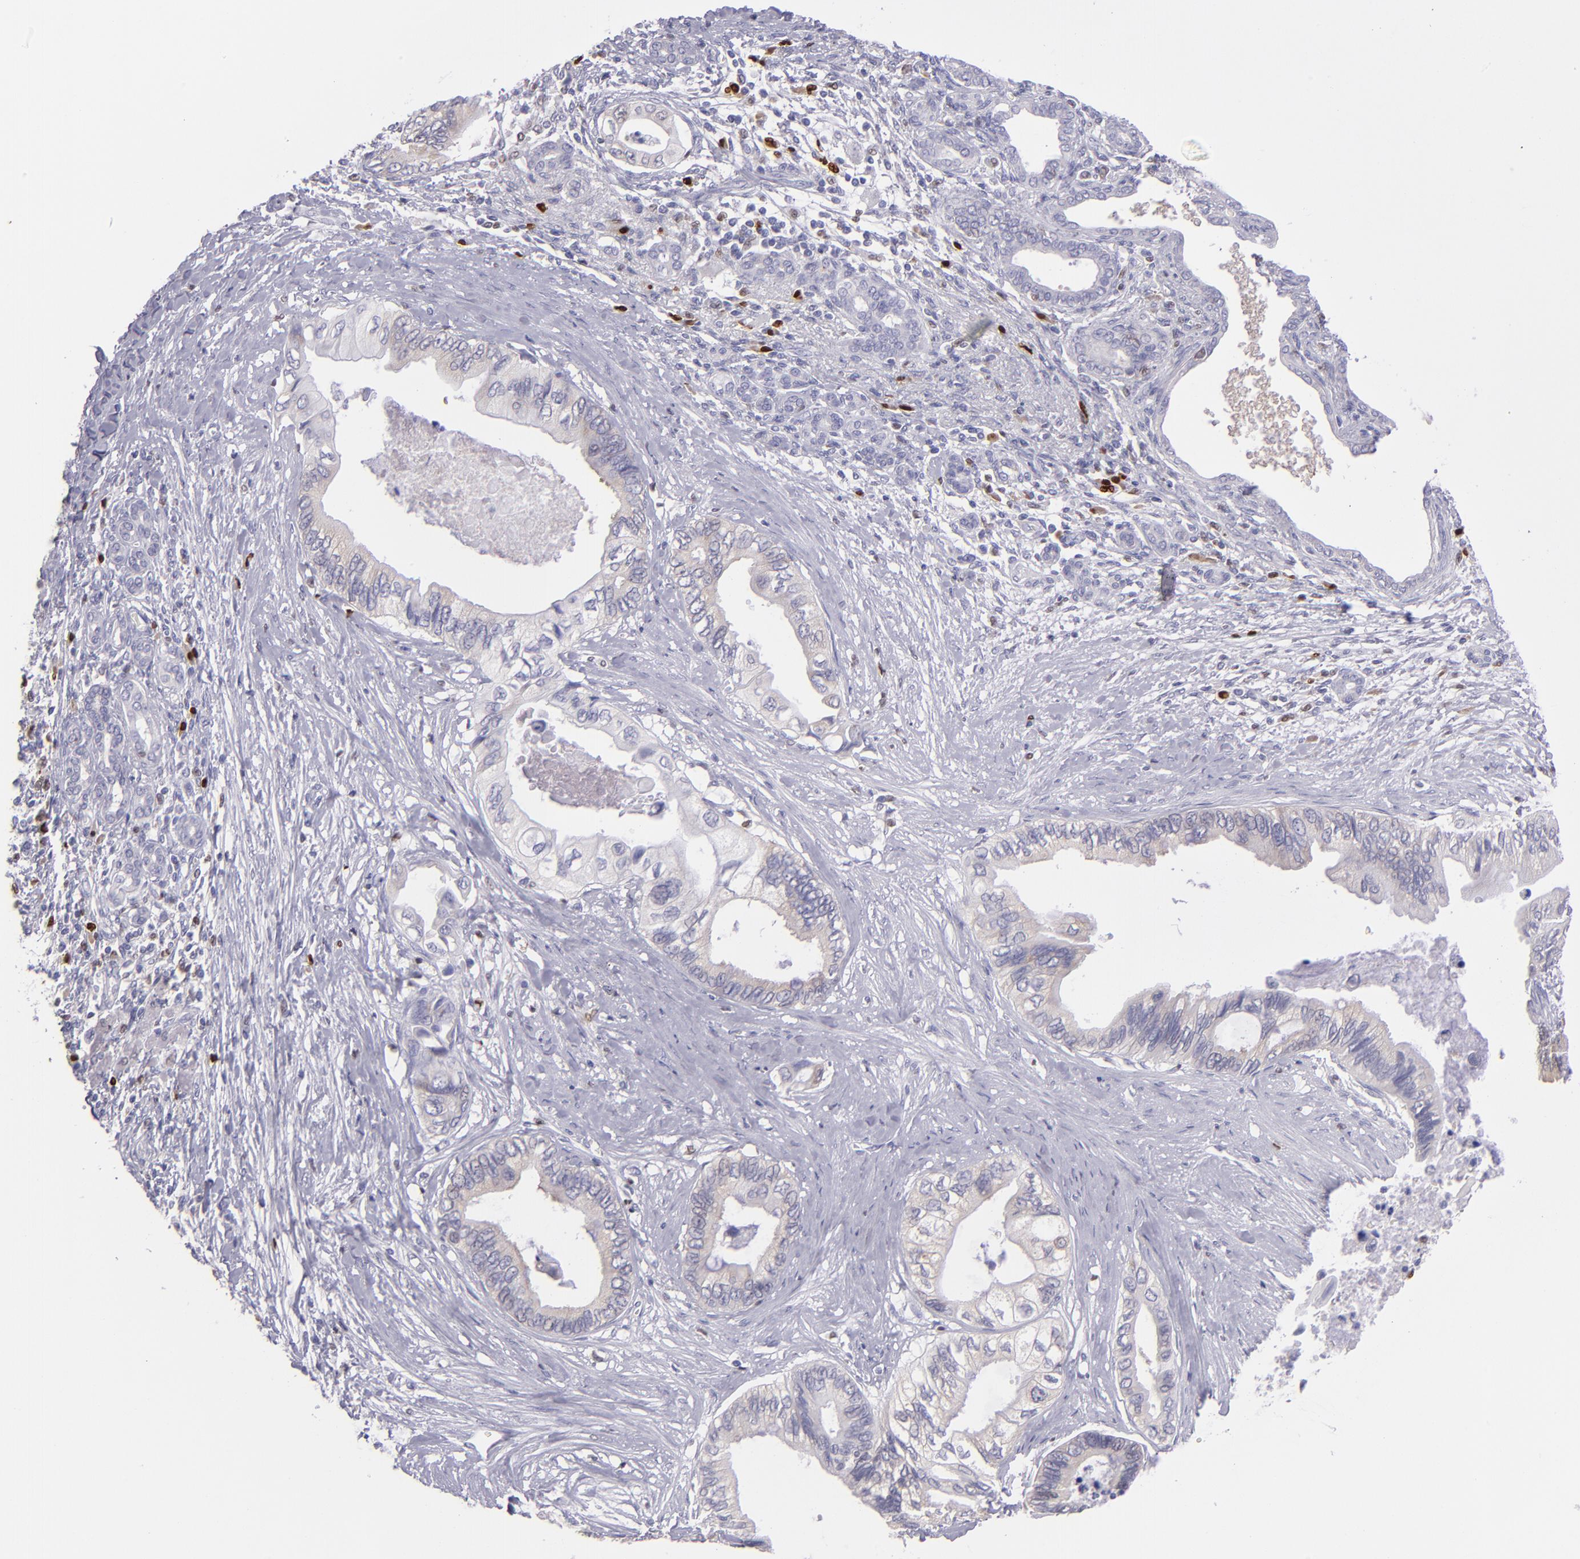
{"staining": {"intensity": "weak", "quantity": "25%-75%", "location": "cytoplasmic/membranous"}, "tissue": "pancreatic cancer", "cell_type": "Tumor cells", "image_type": "cancer", "snomed": [{"axis": "morphology", "description": "Adenocarcinoma, NOS"}, {"axis": "topography", "description": "Pancreas"}], "caption": "Pancreatic cancer (adenocarcinoma) stained with DAB immunohistochemistry (IHC) reveals low levels of weak cytoplasmic/membranous expression in about 25%-75% of tumor cells.", "gene": "IRF8", "patient": {"sex": "female", "age": 66}}